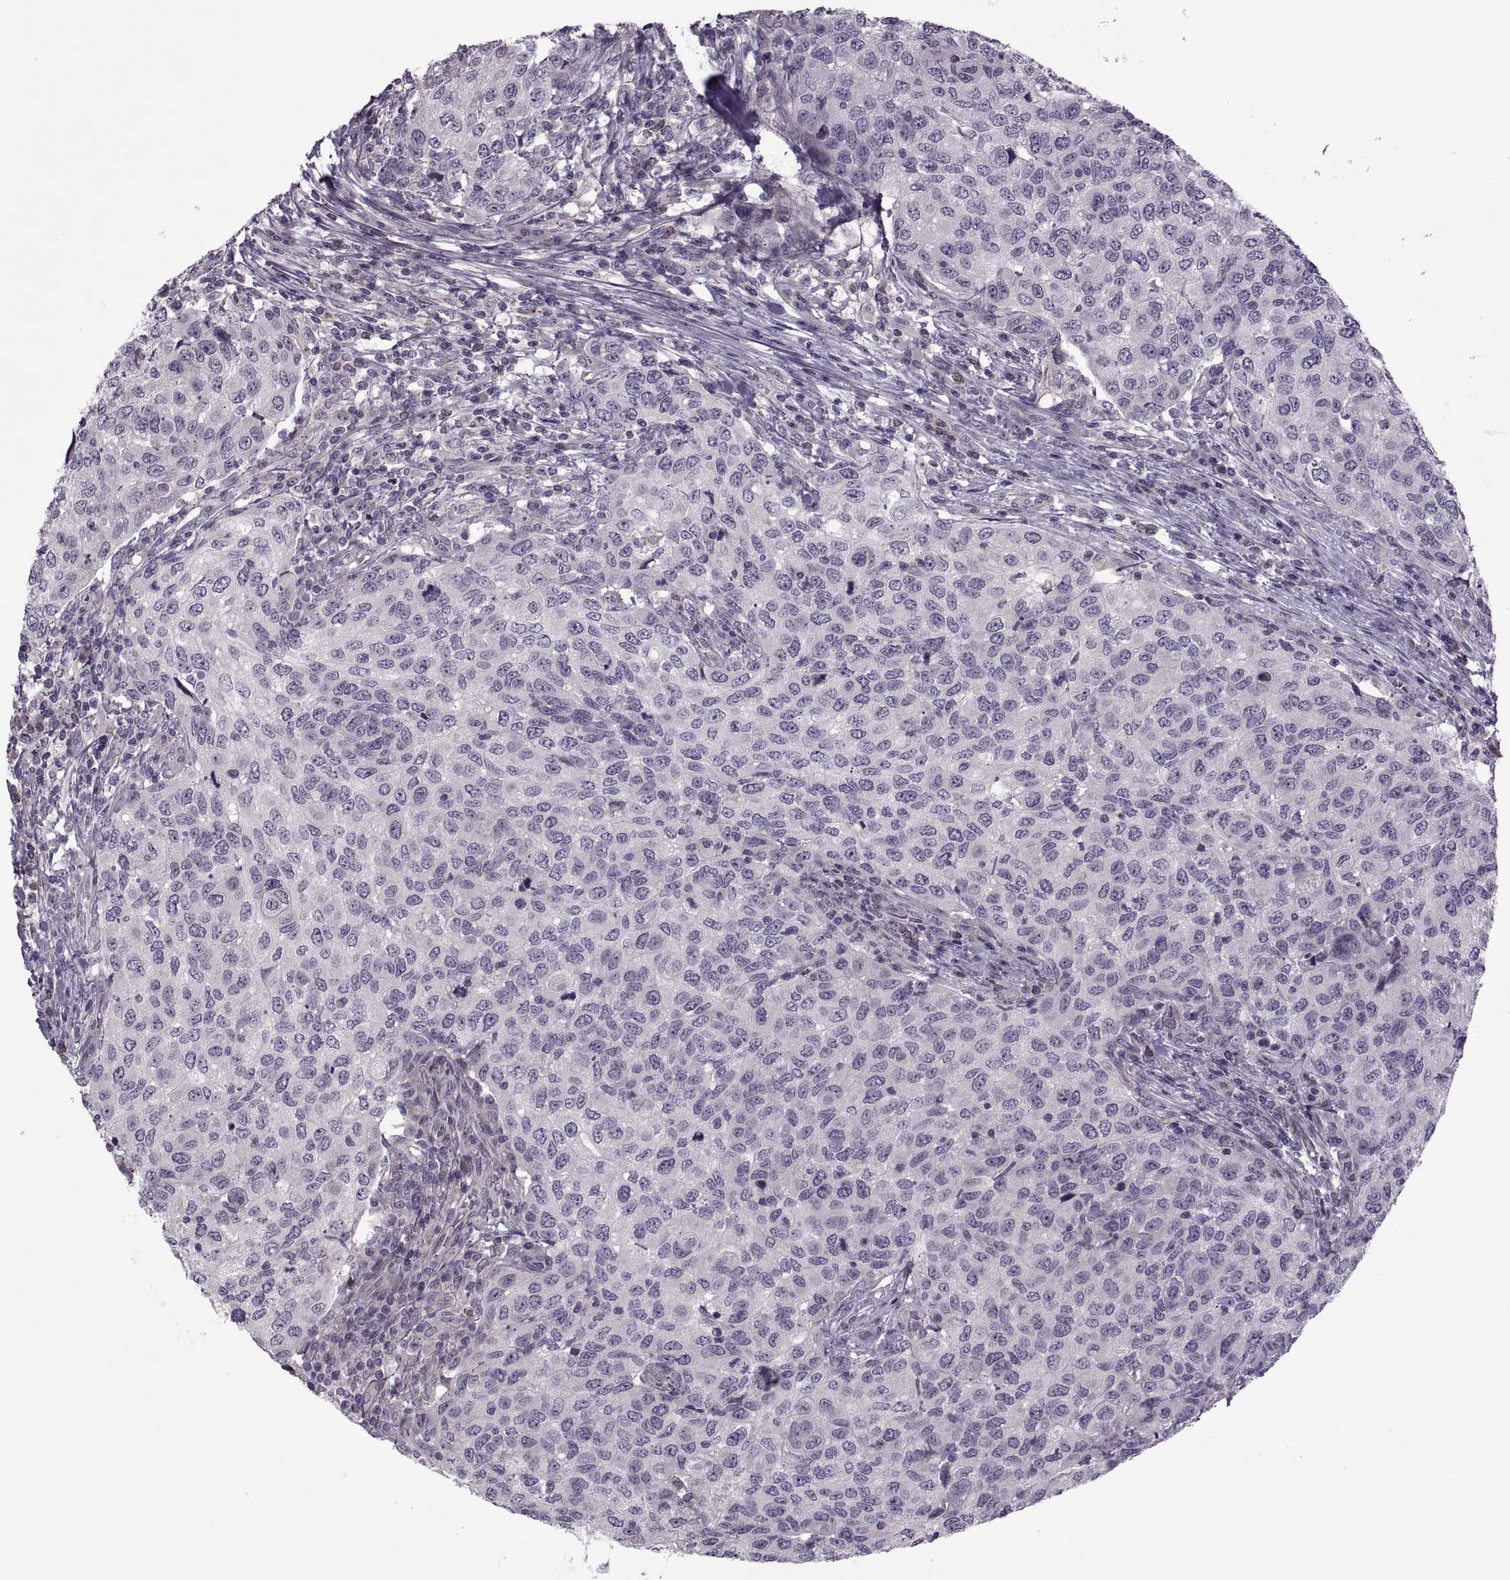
{"staining": {"intensity": "negative", "quantity": "none", "location": "none"}, "tissue": "urothelial cancer", "cell_type": "Tumor cells", "image_type": "cancer", "snomed": [{"axis": "morphology", "description": "Urothelial carcinoma, High grade"}, {"axis": "topography", "description": "Urinary bladder"}], "caption": "Immunohistochemistry (IHC) histopathology image of neoplastic tissue: urothelial carcinoma (high-grade) stained with DAB (3,3'-diaminobenzidine) demonstrates no significant protein positivity in tumor cells. Brightfield microscopy of immunohistochemistry (IHC) stained with DAB (brown) and hematoxylin (blue), captured at high magnification.", "gene": "ODF3", "patient": {"sex": "female", "age": 78}}